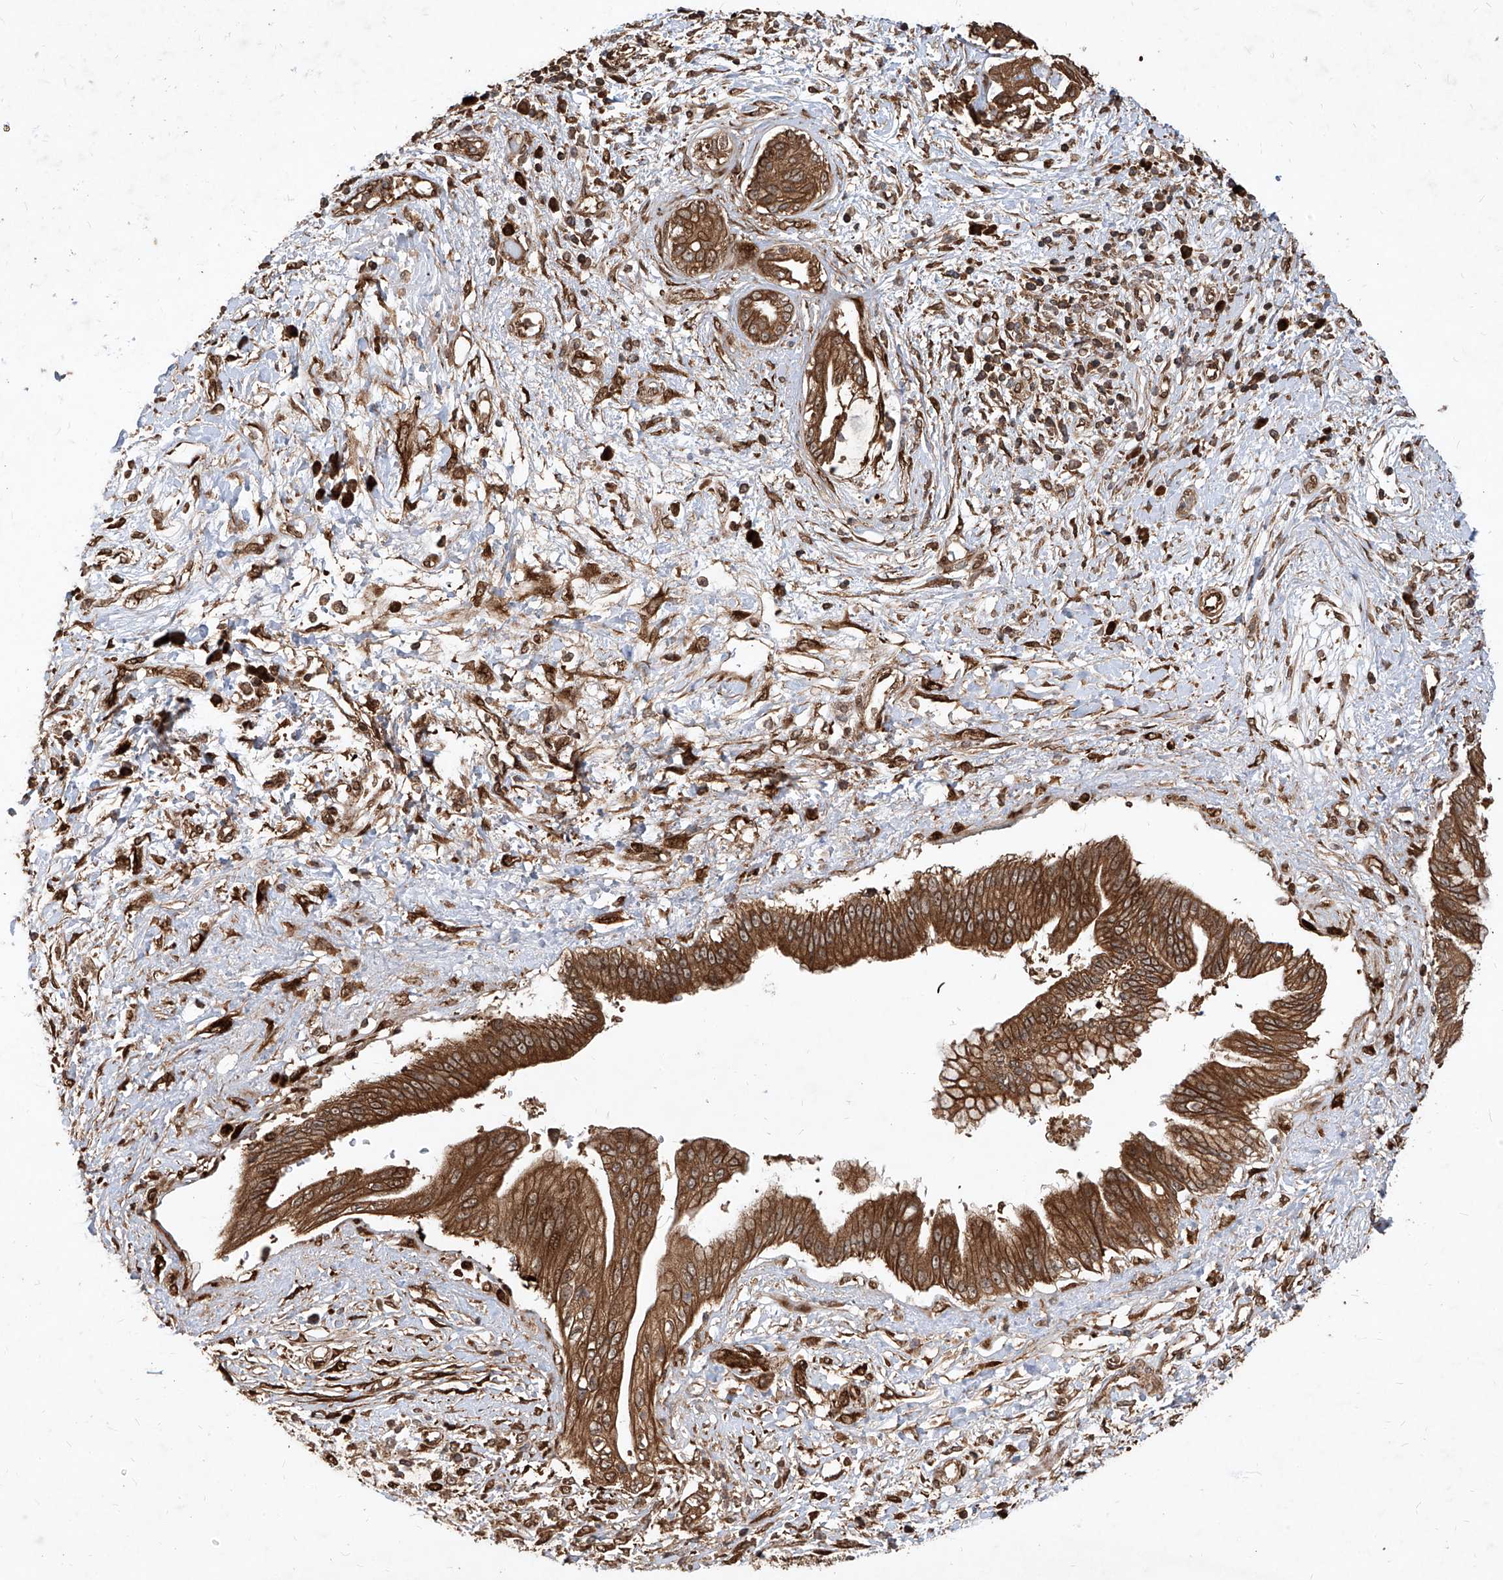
{"staining": {"intensity": "moderate", "quantity": ">75%", "location": "cytoplasmic/membranous"}, "tissue": "pancreatic cancer", "cell_type": "Tumor cells", "image_type": "cancer", "snomed": [{"axis": "morphology", "description": "Adenocarcinoma, NOS"}, {"axis": "topography", "description": "Pancreas"}], "caption": "Immunohistochemical staining of pancreatic adenocarcinoma shows moderate cytoplasmic/membranous protein expression in about >75% of tumor cells. (Brightfield microscopy of DAB IHC at high magnification).", "gene": "MAGED2", "patient": {"sex": "female", "age": 56}}